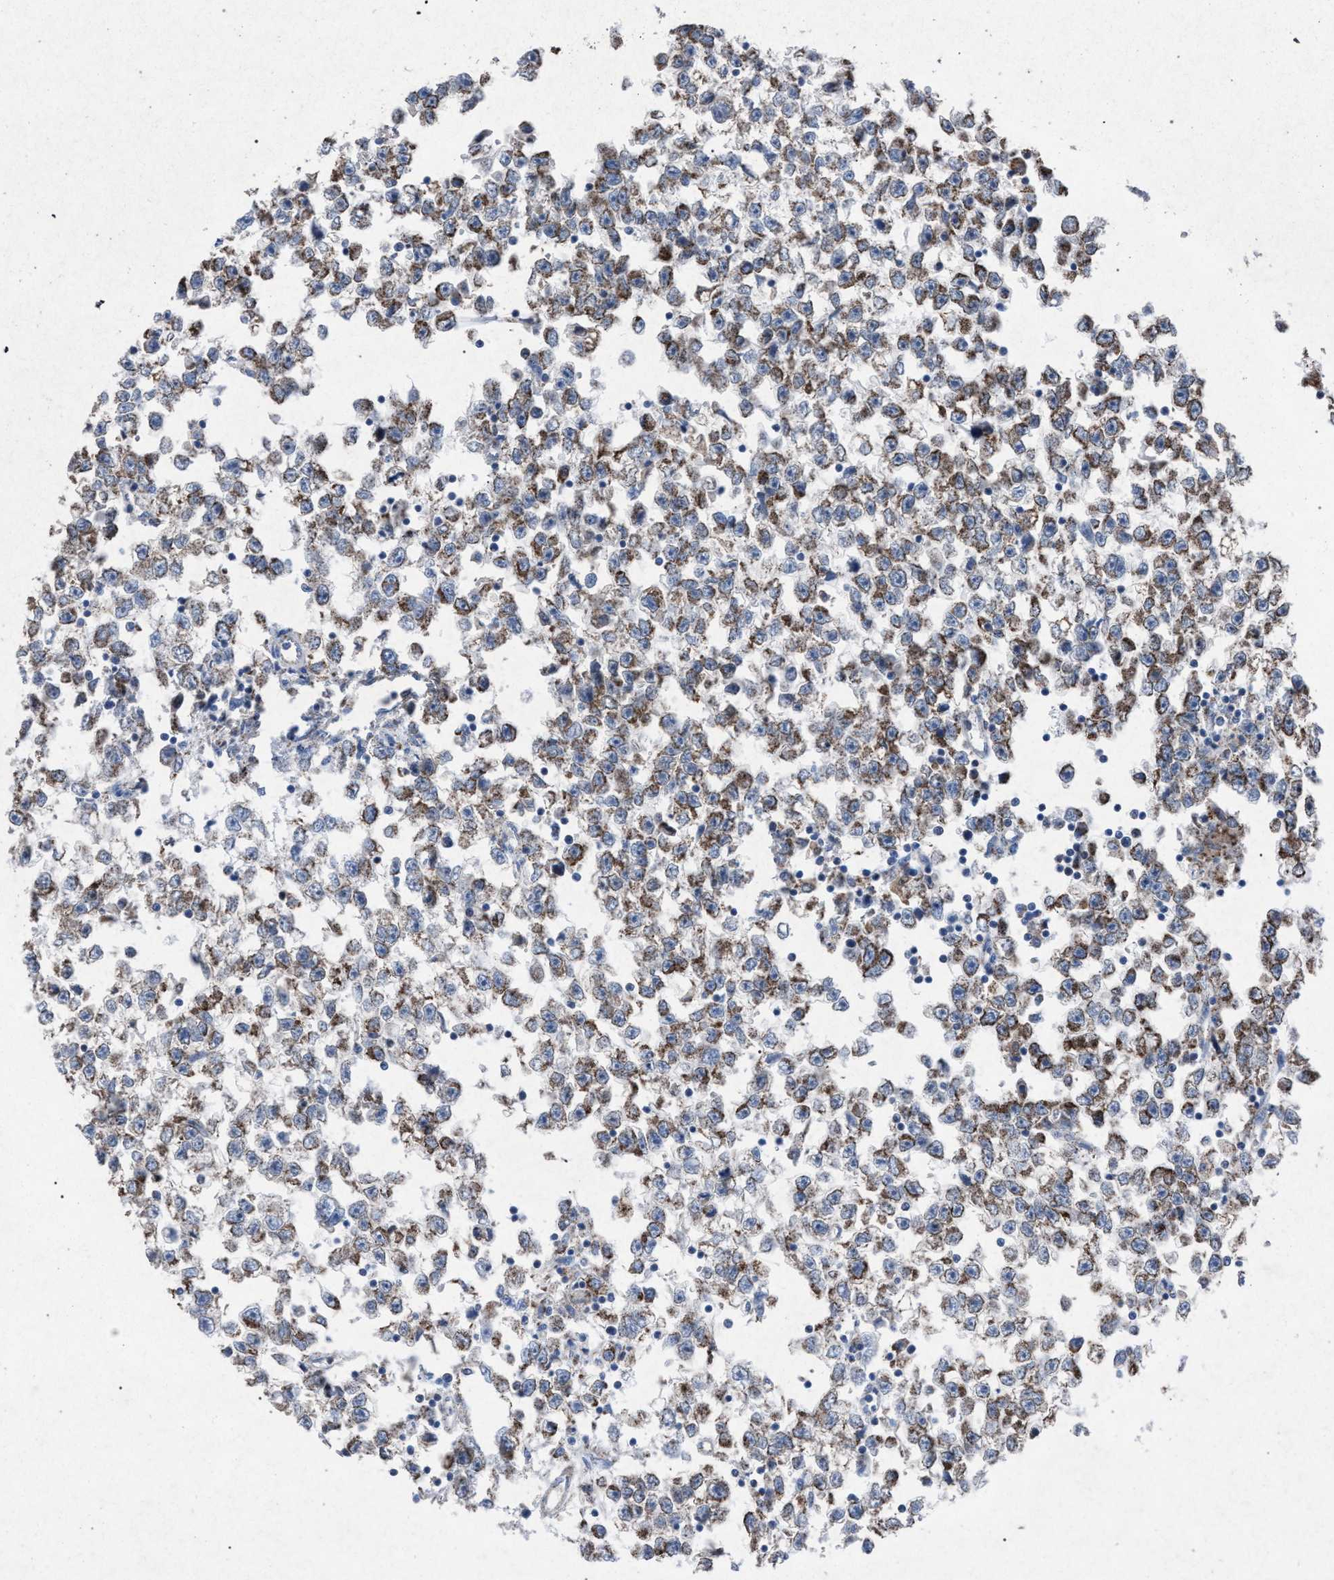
{"staining": {"intensity": "moderate", "quantity": ">75%", "location": "cytoplasmic/membranous"}, "tissue": "testis cancer", "cell_type": "Tumor cells", "image_type": "cancer", "snomed": [{"axis": "morphology", "description": "Seminoma, NOS"}, {"axis": "morphology", "description": "Carcinoma, Embryonal, NOS"}, {"axis": "topography", "description": "Testis"}], "caption": "IHC histopathology image of neoplastic tissue: testis embryonal carcinoma stained using immunohistochemistry shows medium levels of moderate protein expression localized specifically in the cytoplasmic/membranous of tumor cells, appearing as a cytoplasmic/membranous brown color.", "gene": "HSD17B4", "patient": {"sex": "male", "age": 51}}